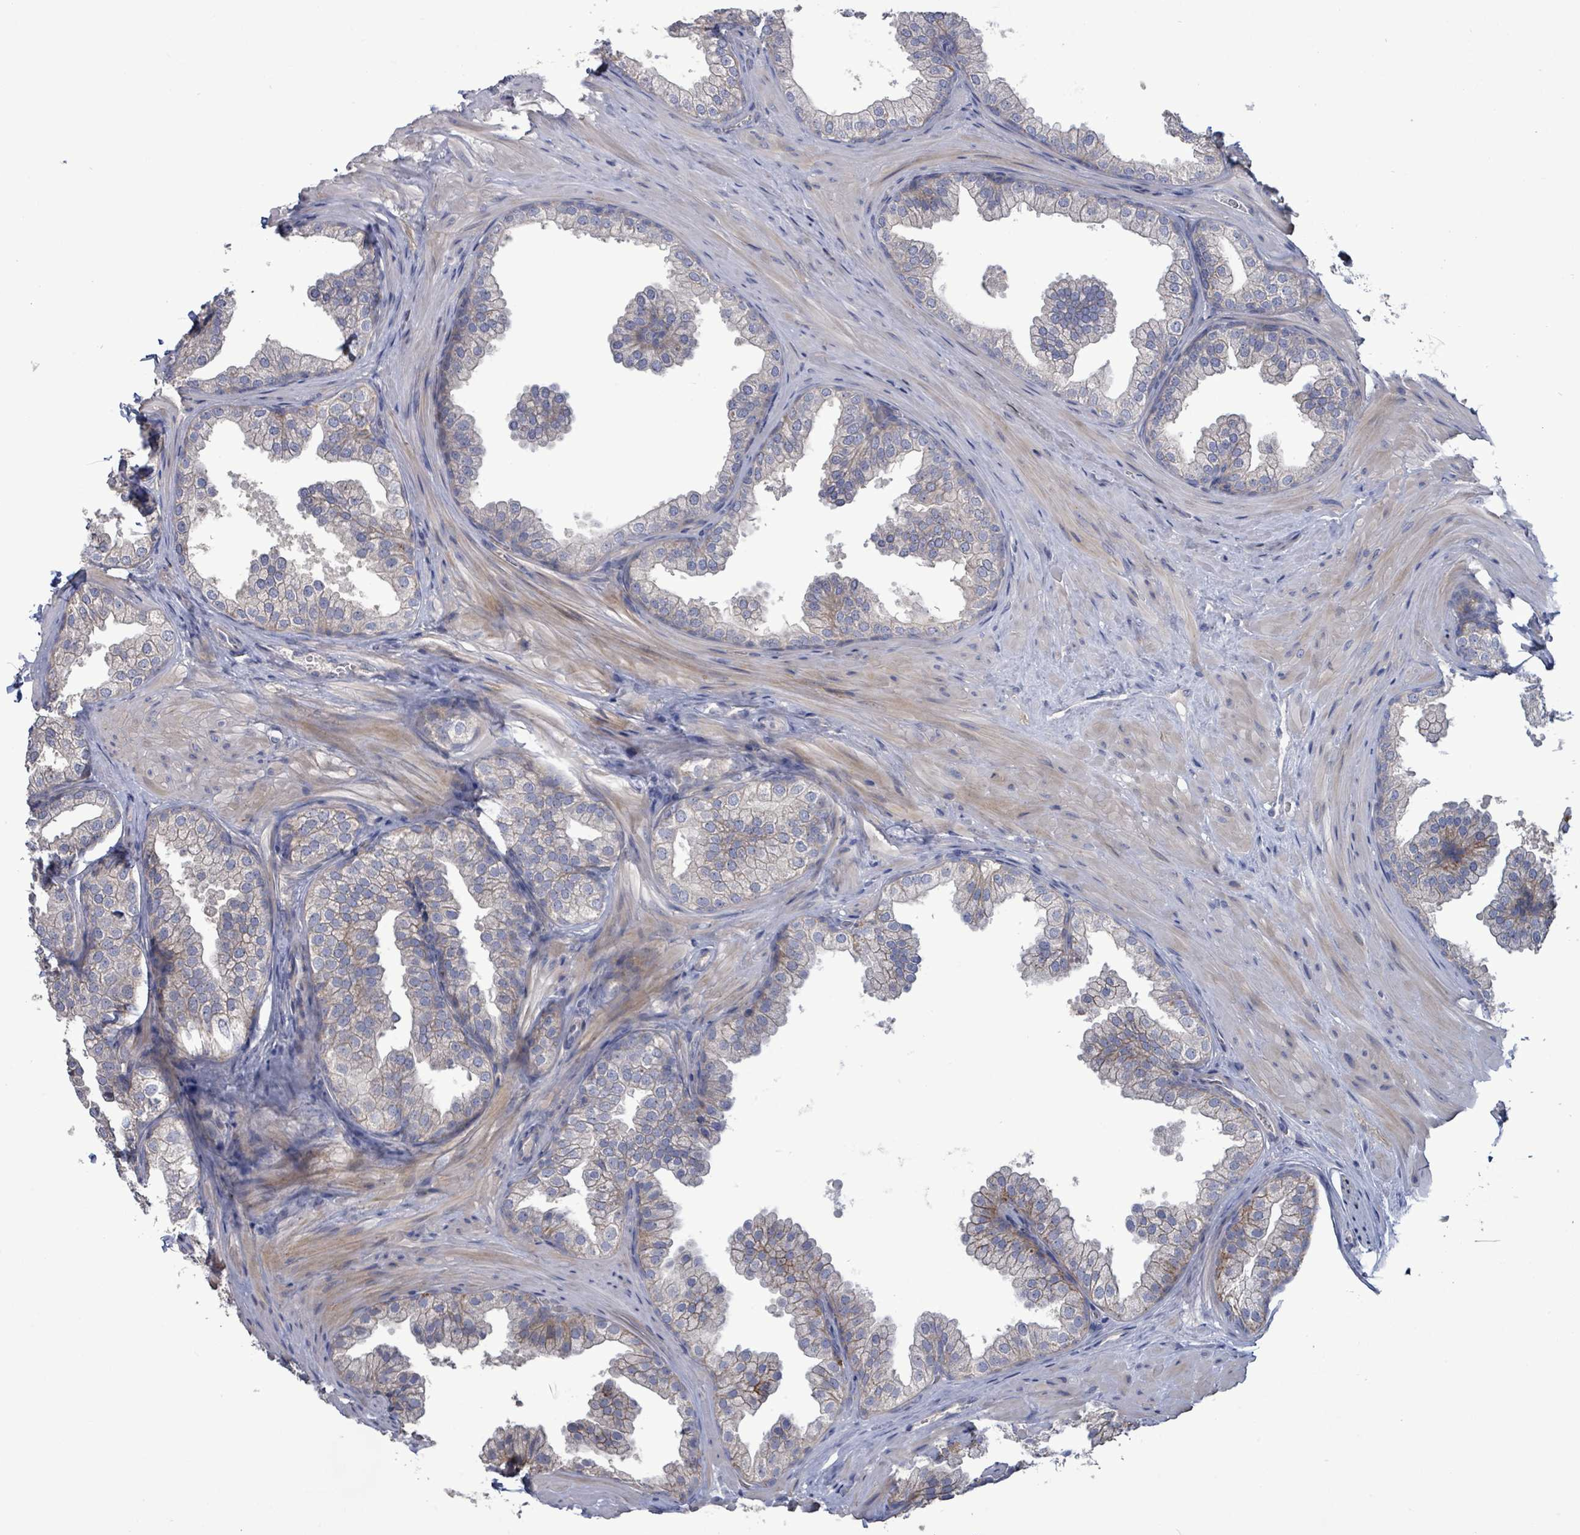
{"staining": {"intensity": "weak", "quantity": "25%-75%", "location": "cytoplasmic/membranous"}, "tissue": "prostate", "cell_type": "Glandular cells", "image_type": "normal", "snomed": [{"axis": "morphology", "description": "Normal tissue, NOS"}, {"axis": "topography", "description": "Prostate"}], "caption": "Immunohistochemical staining of benign human prostate exhibits 25%-75% levels of weak cytoplasmic/membranous protein expression in approximately 25%-75% of glandular cells. Ihc stains the protein of interest in brown and the nuclei are stained blue.", "gene": "HRAS", "patient": {"sex": "male", "age": 37}}